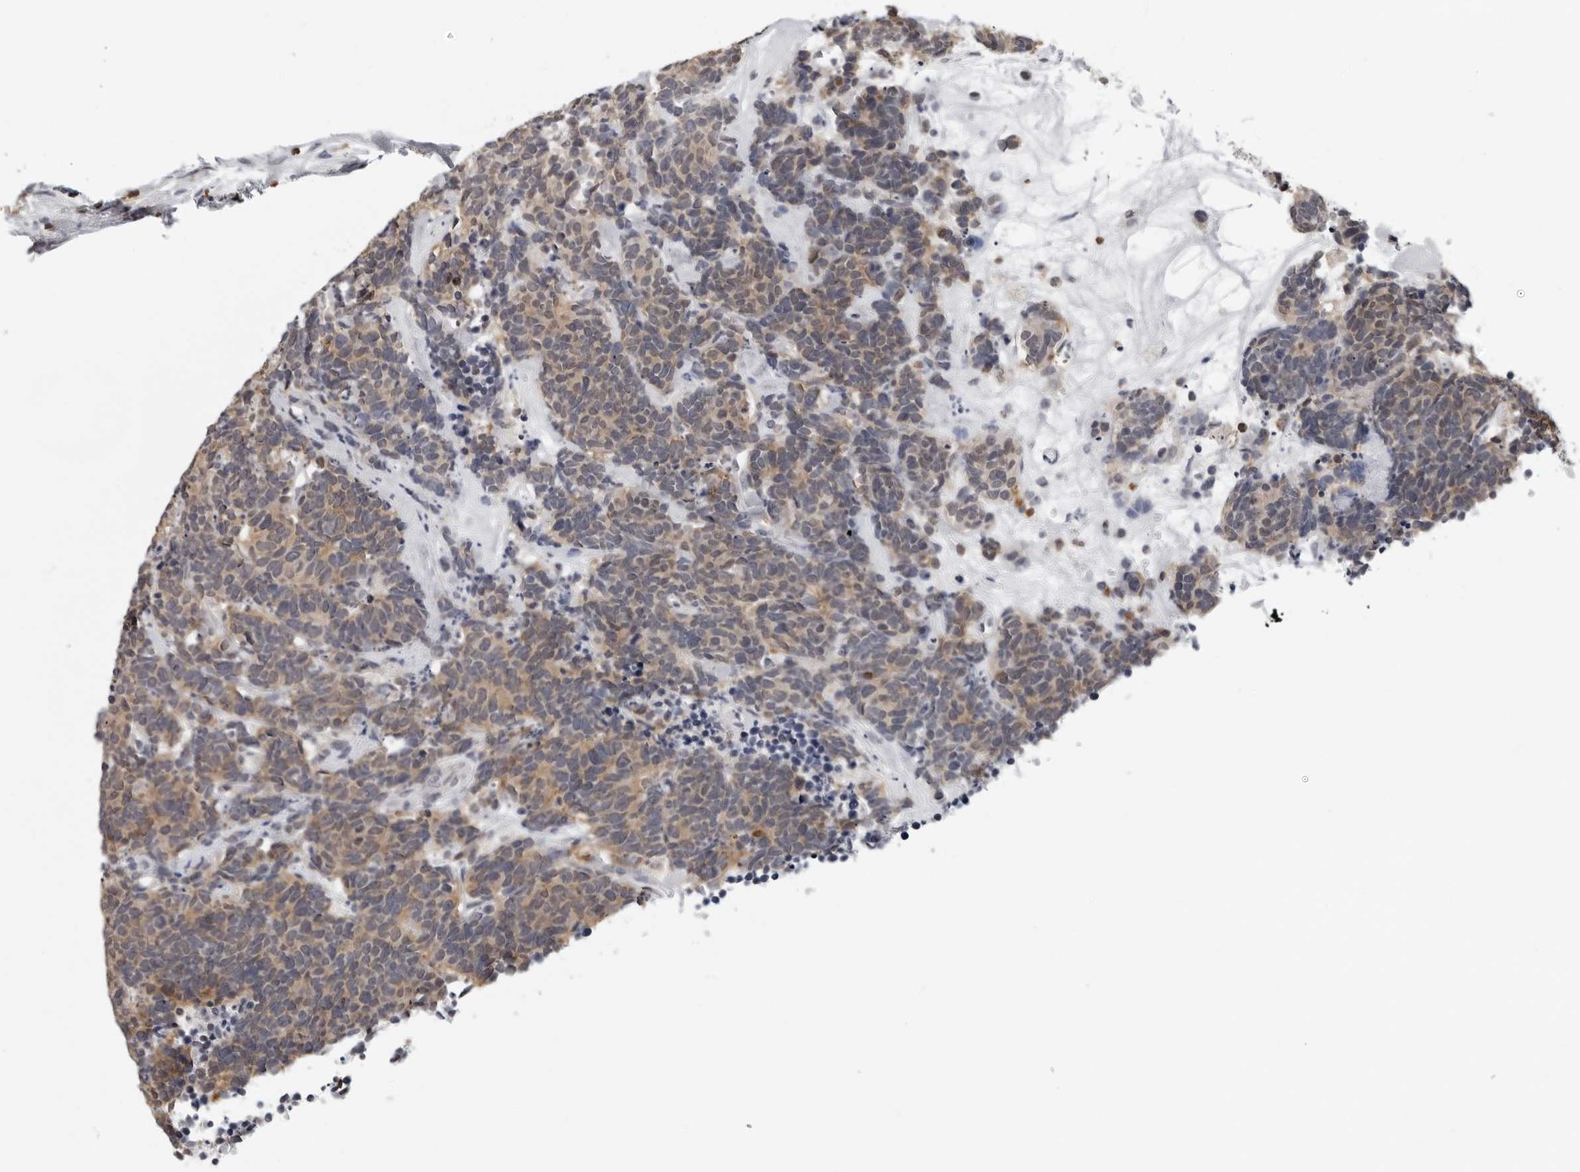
{"staining": {"intensity": "weak", "quantity": ">75%", "location": "cytoplasmic/membranous"}, "tissue": "carcinoid", "cell_type": "Tumor cells", "image_type": "cancer", "snomed": [{"axis": "morphology", "description": "Carcinoma, NOS"}, {"axis": "morphology", "description": "Carcinoid, malignant, NOS"}, {"axis": "topography", "description": "Urinary bladder"}], "caption": "Carcinoid (malignant) stained with immunohistochemistry (IHC) shows weak cytoplasmic/membranous expression in approximately >75% of tumor cells.", "gene": "HSPH1", "patient": {"sex": "male", "age": 57}}